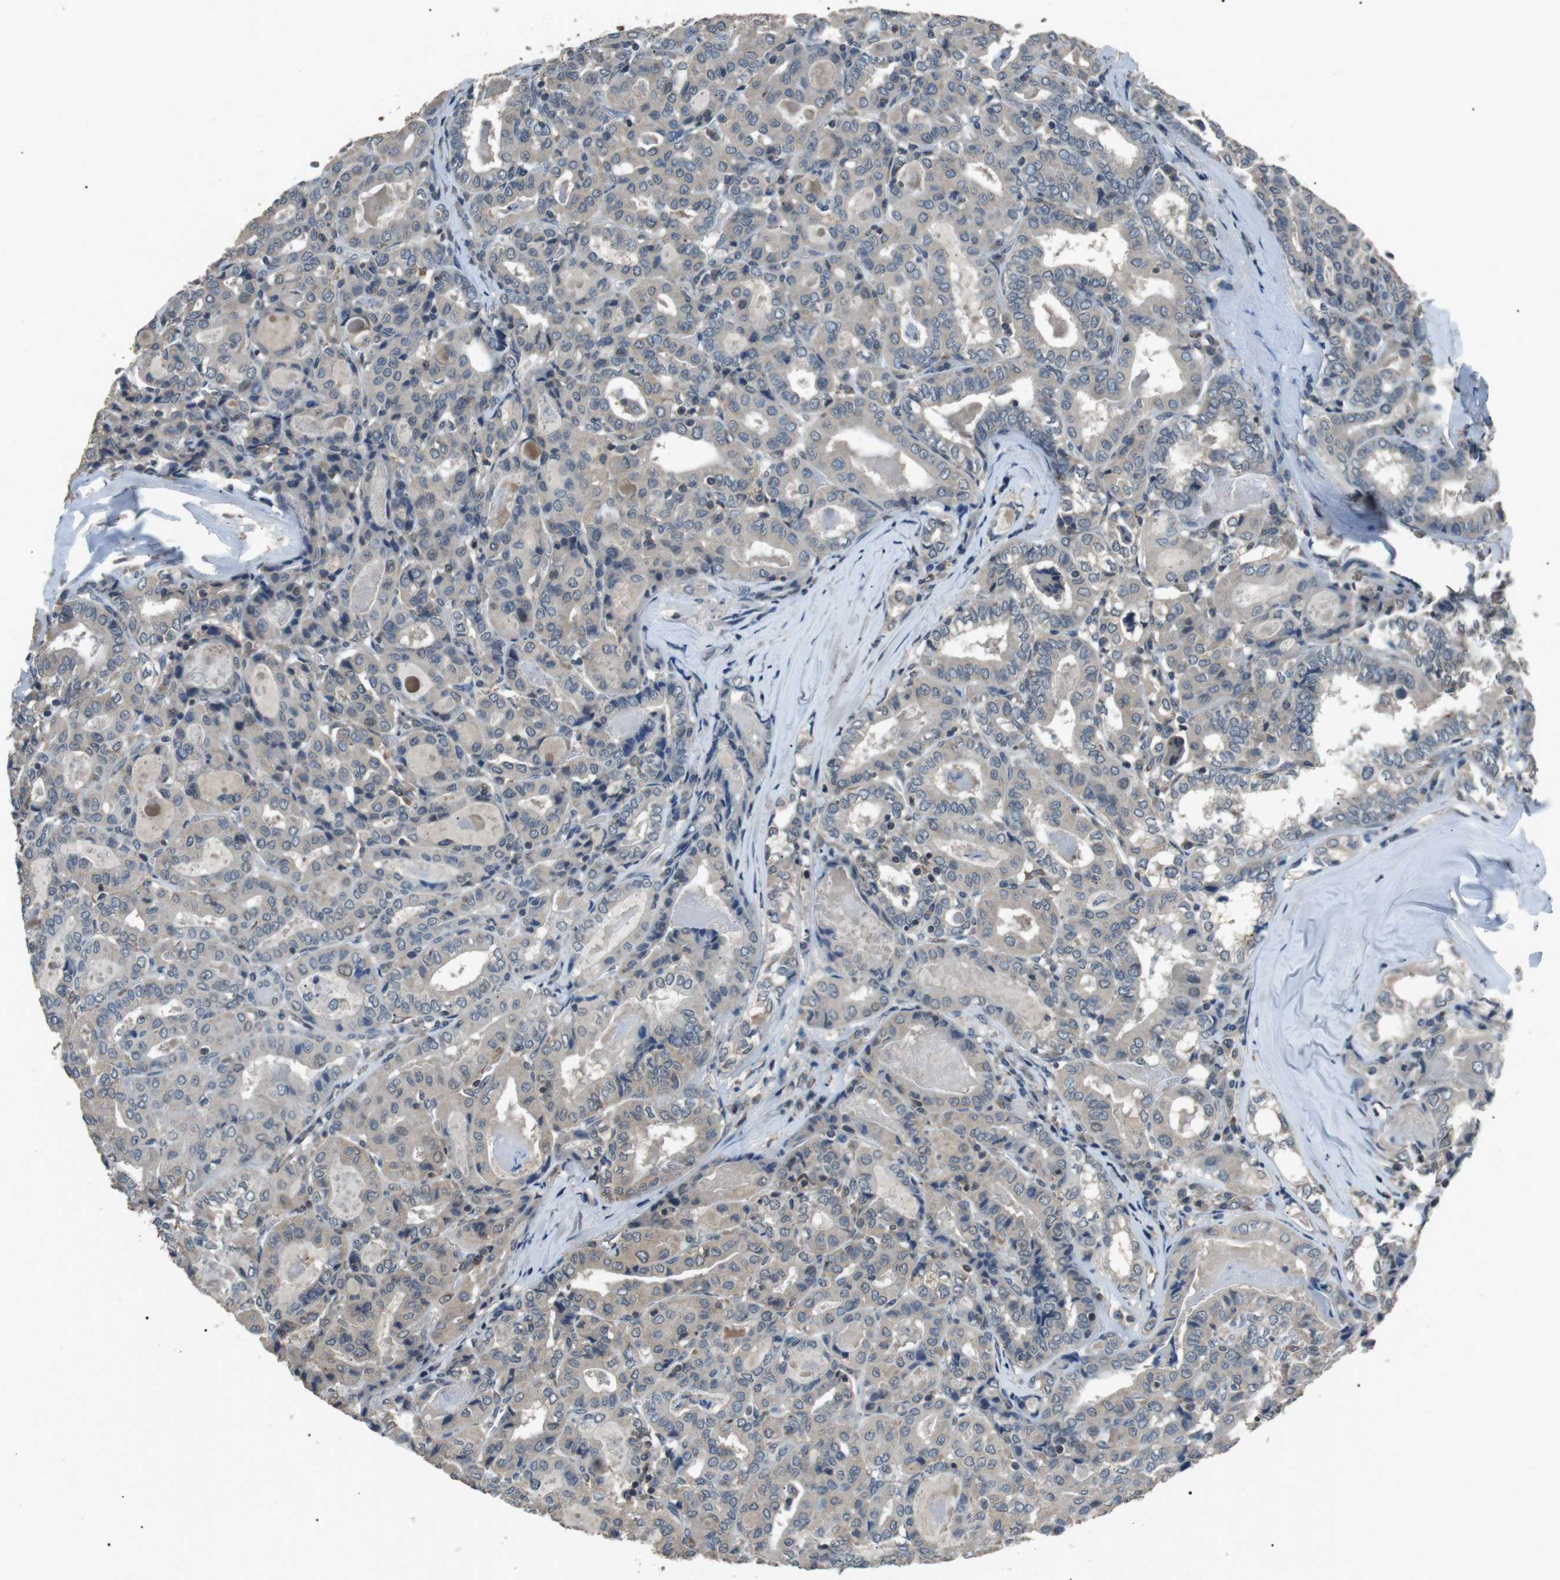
{"staining": {"intensity": "negative", "quantity": "none", "location": "none"}, "tissue": "thyroid cancer", "cell_type": "Tumor cells", "image_type": "cancer", "snomed": [{"axis": "morphology", "description": "Papillary adenocarcinoma, NOS"}, {"axis": "topography", "description": "Thyroid gland"}], "caption": "IHC micrograph of human thyroid papillary adenocarcinoma stained for a protein (brown), which displays no positivity in tumor cells.", "gene": "NEK7", "patient": {"sex": "female", "age": 42}}